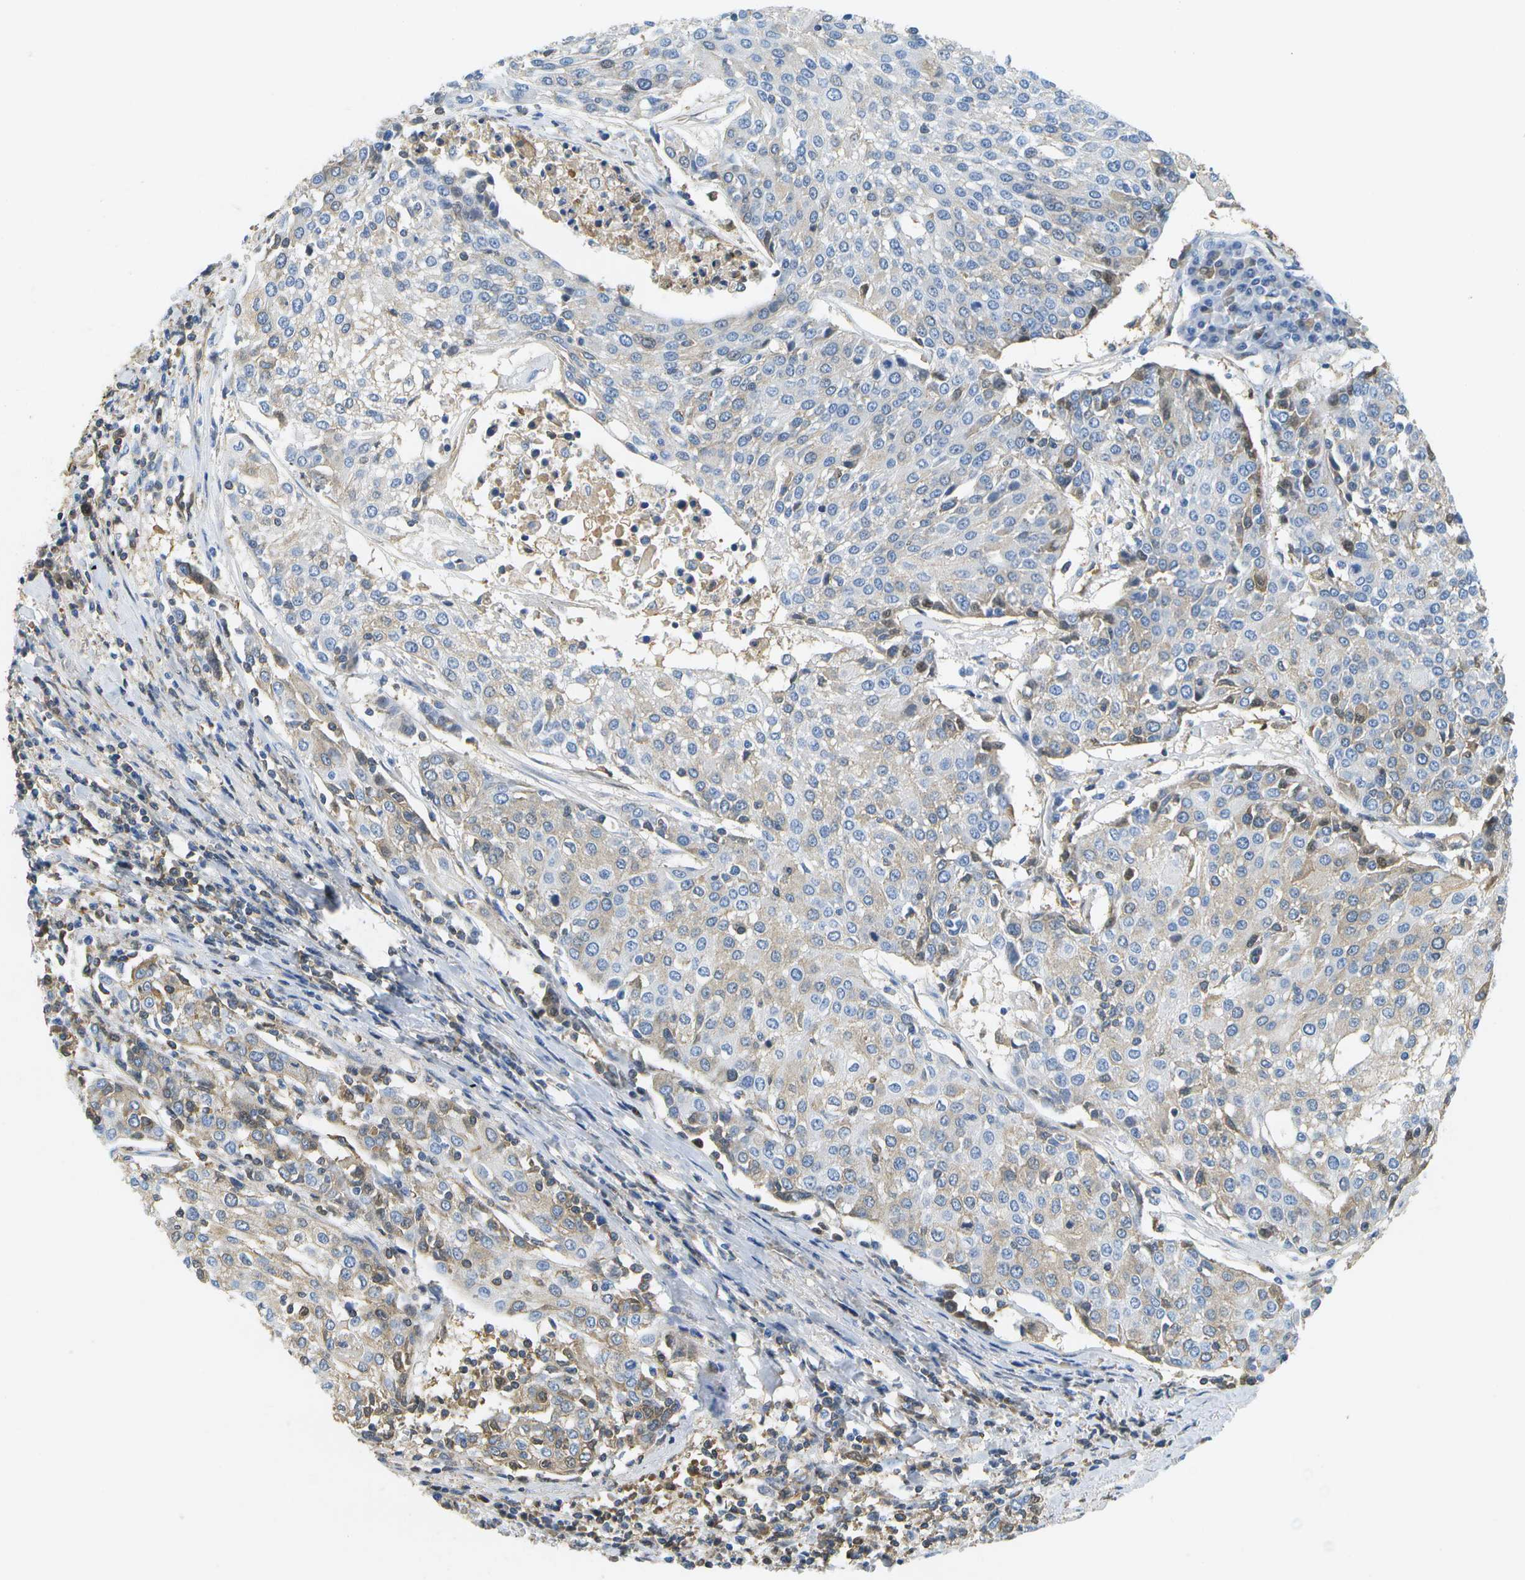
{"staining": {"intensity": "moderate", "quantity": "<25%", "location": "cytoplasmic/membranous"}, "tissue": "urothelial cancer", "cell_type": "Tumor cells", "image_type": "cancer", "snomed": [{"axis": "morphology", "description": "Urothelial carcinoma, High grade"}, {"axis": "topography", "description": "Urinary bladder"}], "caption": "Tumor cells reveal moderate cytoplasmic/membranous expression in about <25% of cells in urothelial cancer.", "gene": "SERPINA1", "patient": {"sex": "female", "age": 85}}